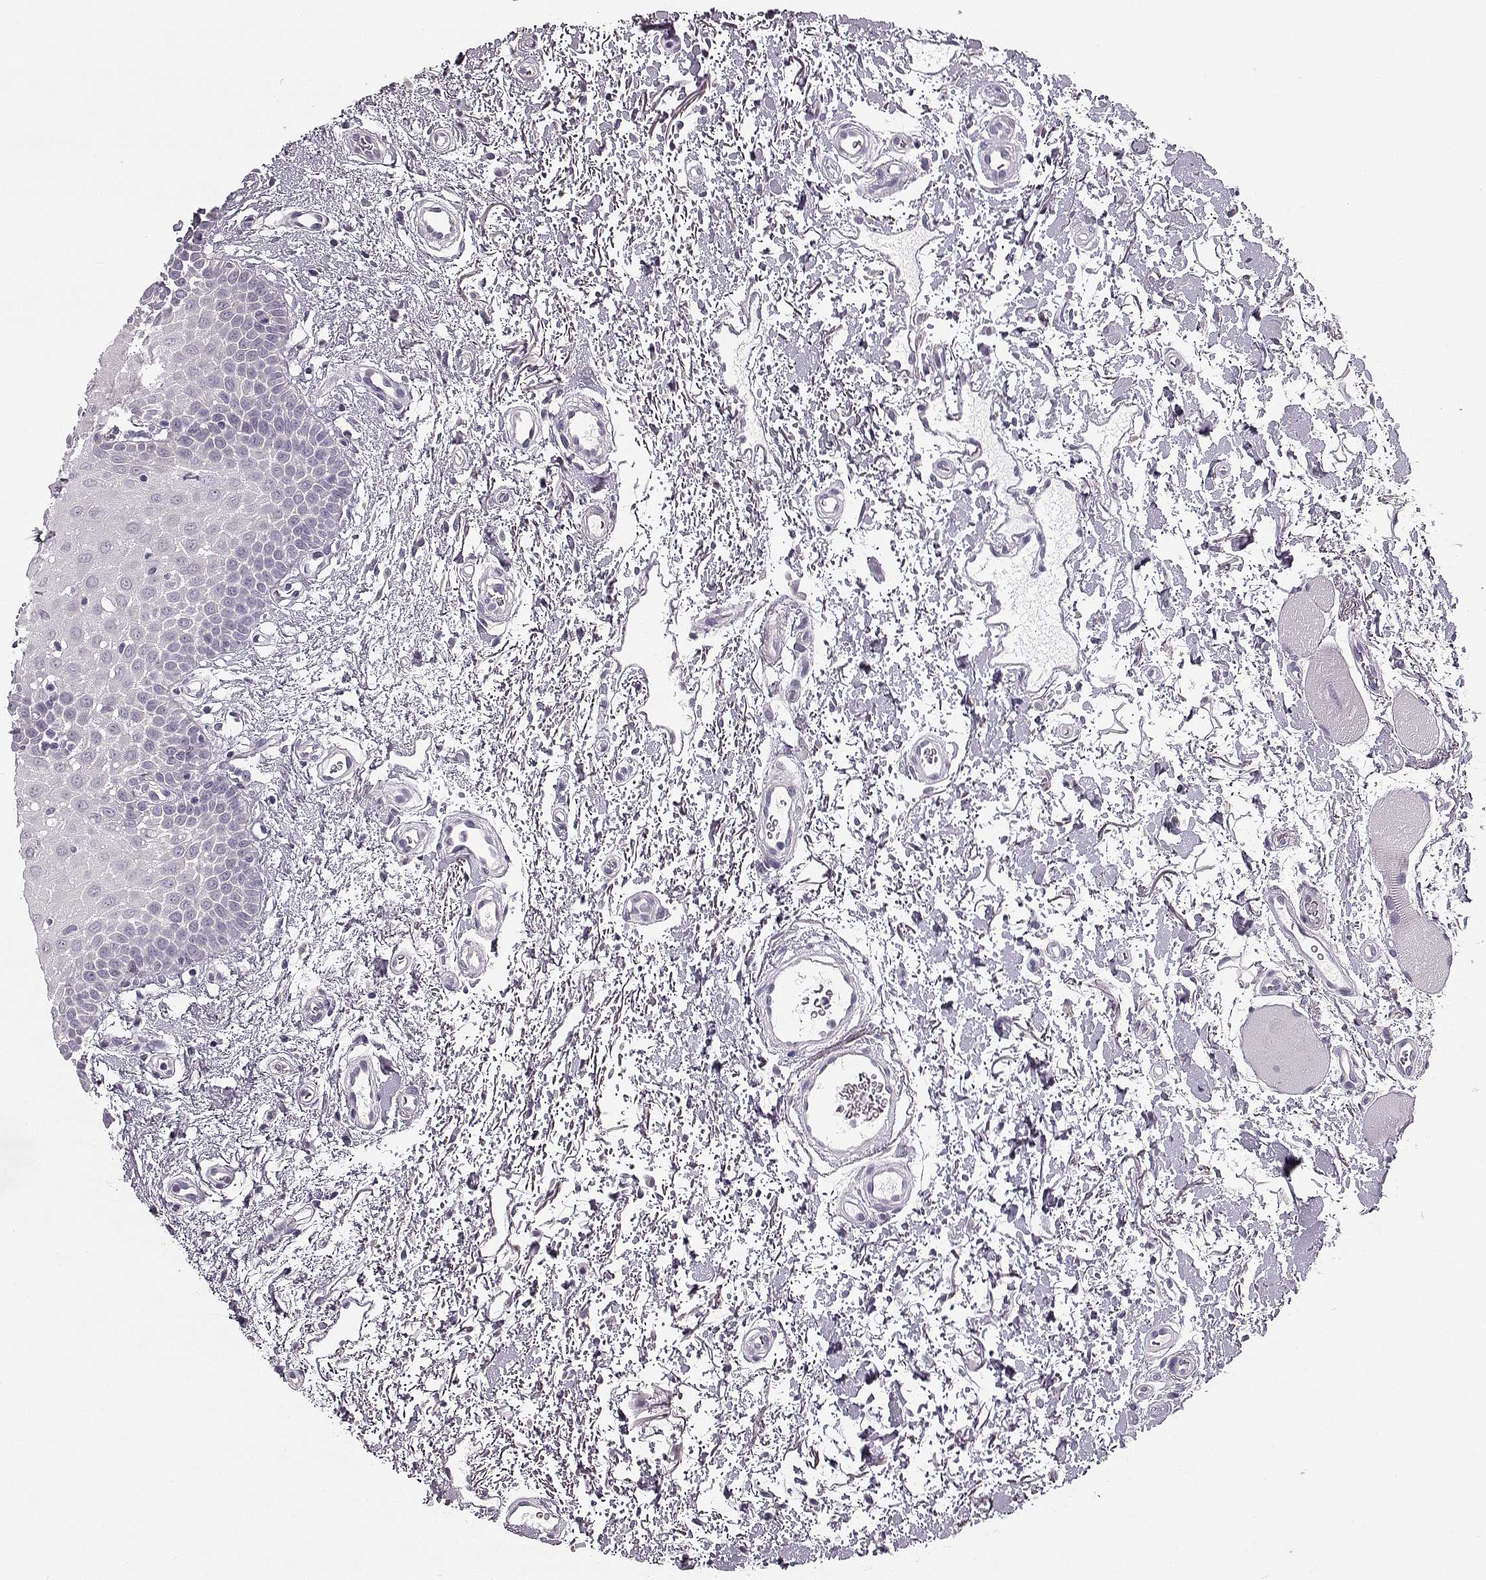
{"staining": {"intensity": "negative", "quantity": "none", "location": "none"}, "tissue": "oral mucosa", "cell_type": "Squamous epithelial cells", "image_type": "normal", "snomed": [{"axis": "morphology", "description": "Normal tissue, NOS"}, {"axis": "morphology", "description": "Squamous cell carcinoma, NOS"}, {"axis": "topography", "description": "Oral tissue"}, {"axis": "topography", "description": "Head-Neck"}], "caption": "This is an IHC image of benign oral mucosa. There is no positivity in squamous epithelial cells.", "gene": "MAP6D1", "patient": {"sex": "female", "age": 75}}